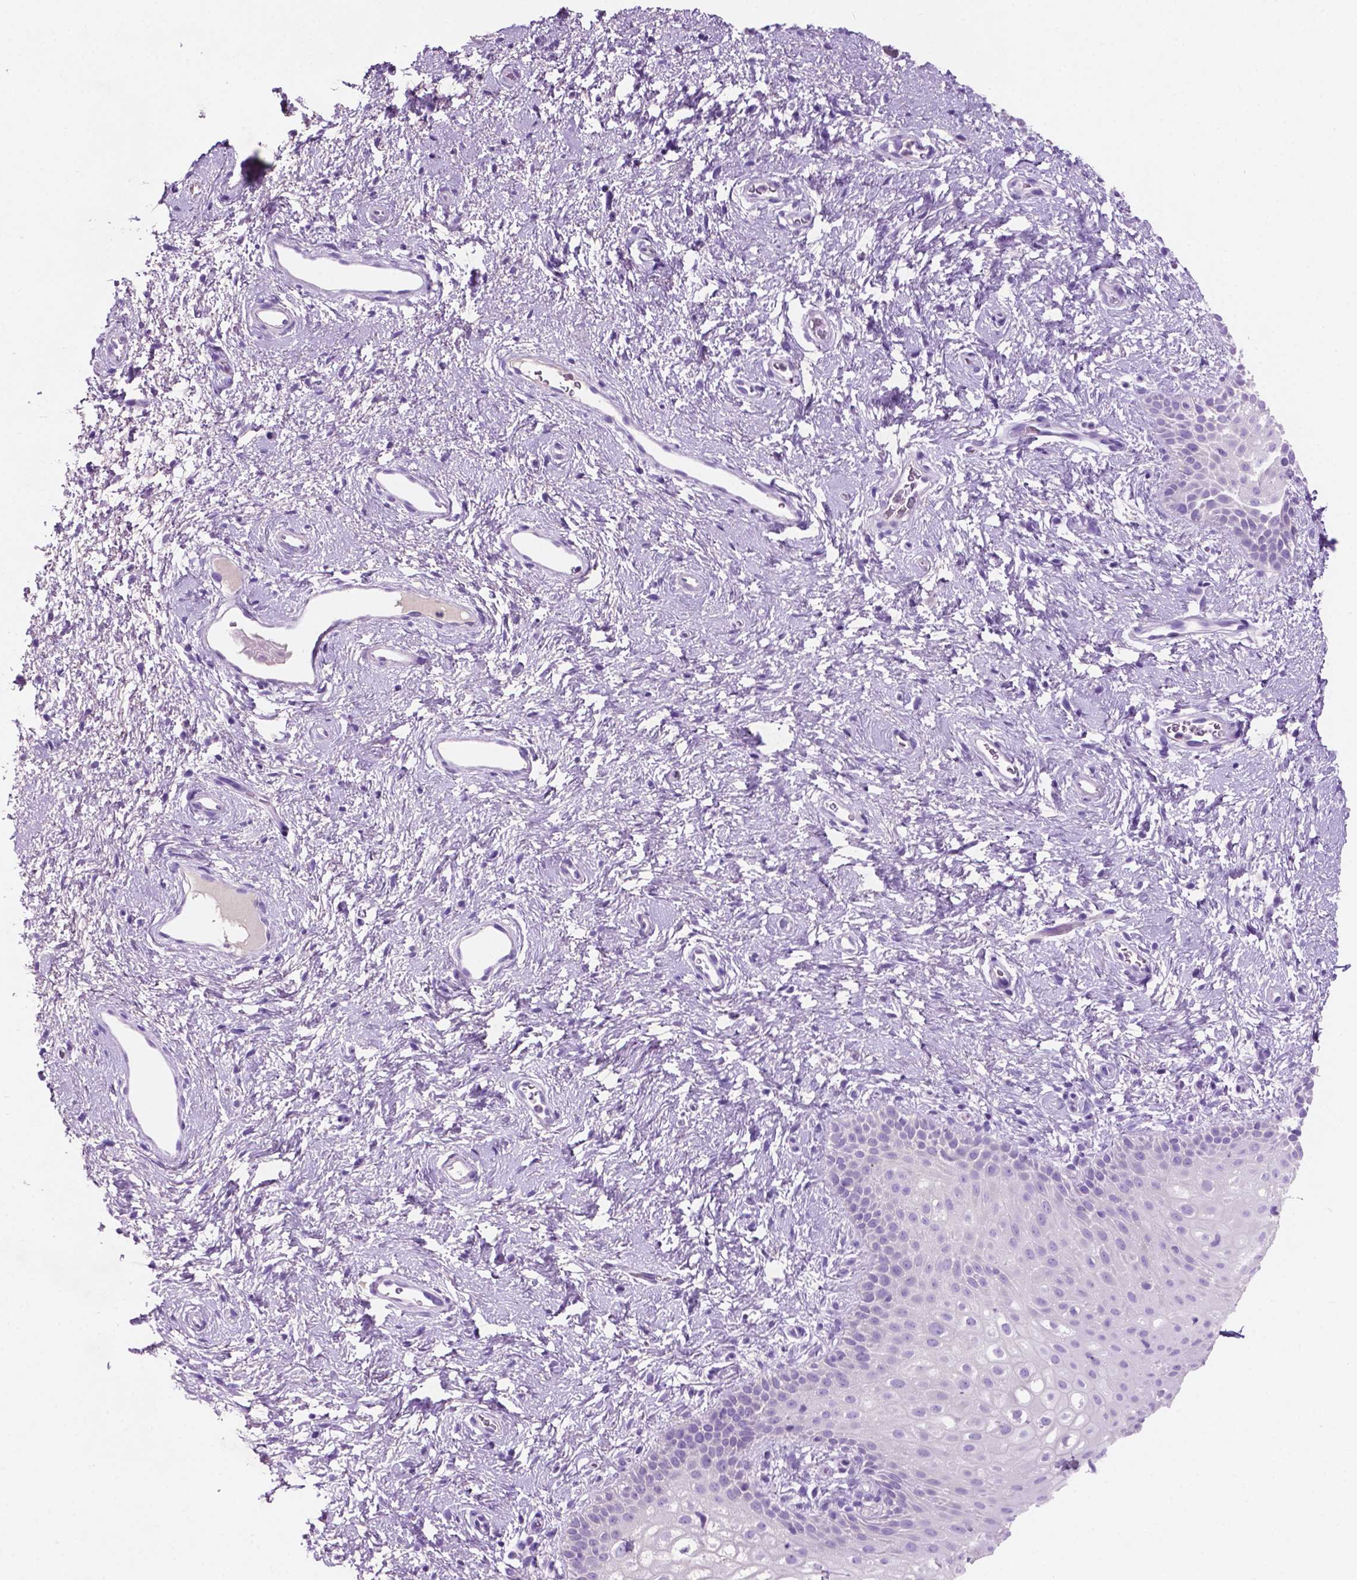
{"staining": {"intensity": "moderate", "quantity": "<25%", "location": "cytoplasmic/membranous"}, "tissue": "skin", "cell_type": "Epidermal cells", "image_type": "normal", "snomed": [{"axis": "morphology", "description": "Normal tissue, NOS"}, {"axis": "topography", "description": "Anal"}], "caption": "Approximately <25% of epidermal cells in unremarkable skin demonstrate moderate cytoplasmic/membranous protein positivity as visualized by brown immunohistochemical staining.", "gene": "POU4F1", "patient": {"sex": "female", "age": 46}}